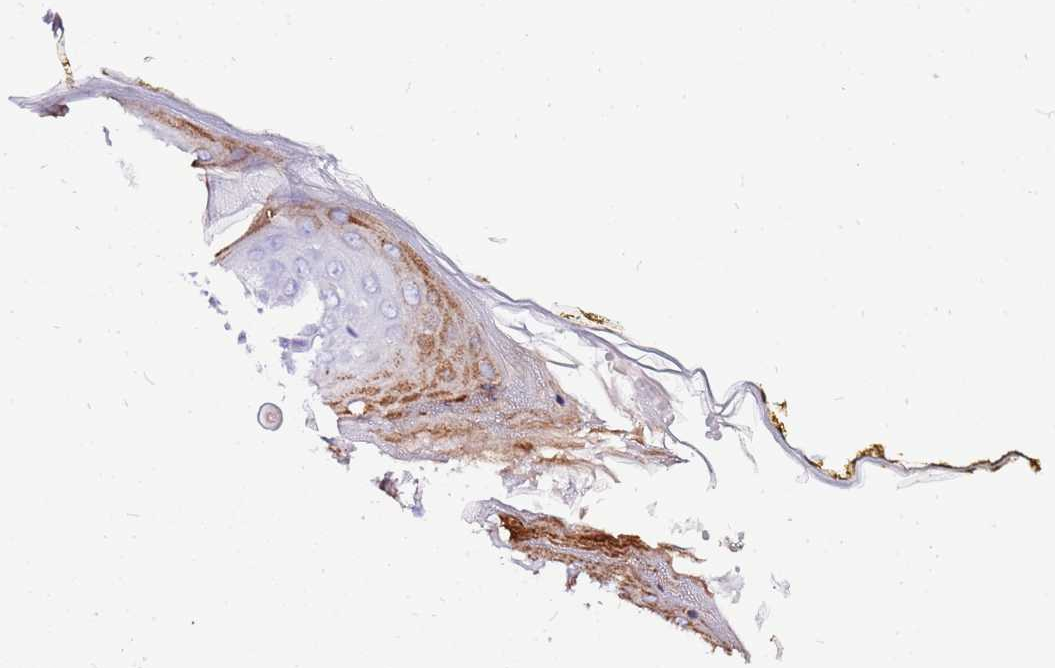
{"staining": {"intensity": "negative", "quantity": "none", "location": "none"}, "tissue": "skin", "cell_type": "Fibroblasts", "image_type": "normal", "snomed": [{"axis": "morphology", "description": "Normal tissue, NOS"}, {"axis": "topography", "description": "Skin"}], "caption": "Fibroblasts are negative for brown protein staining in benign skin. (DAB immunohistochemistry with hematoxylin counter stain).", "gene": "MYBPC3", "patient": {"sex": "female", "age": 34}}